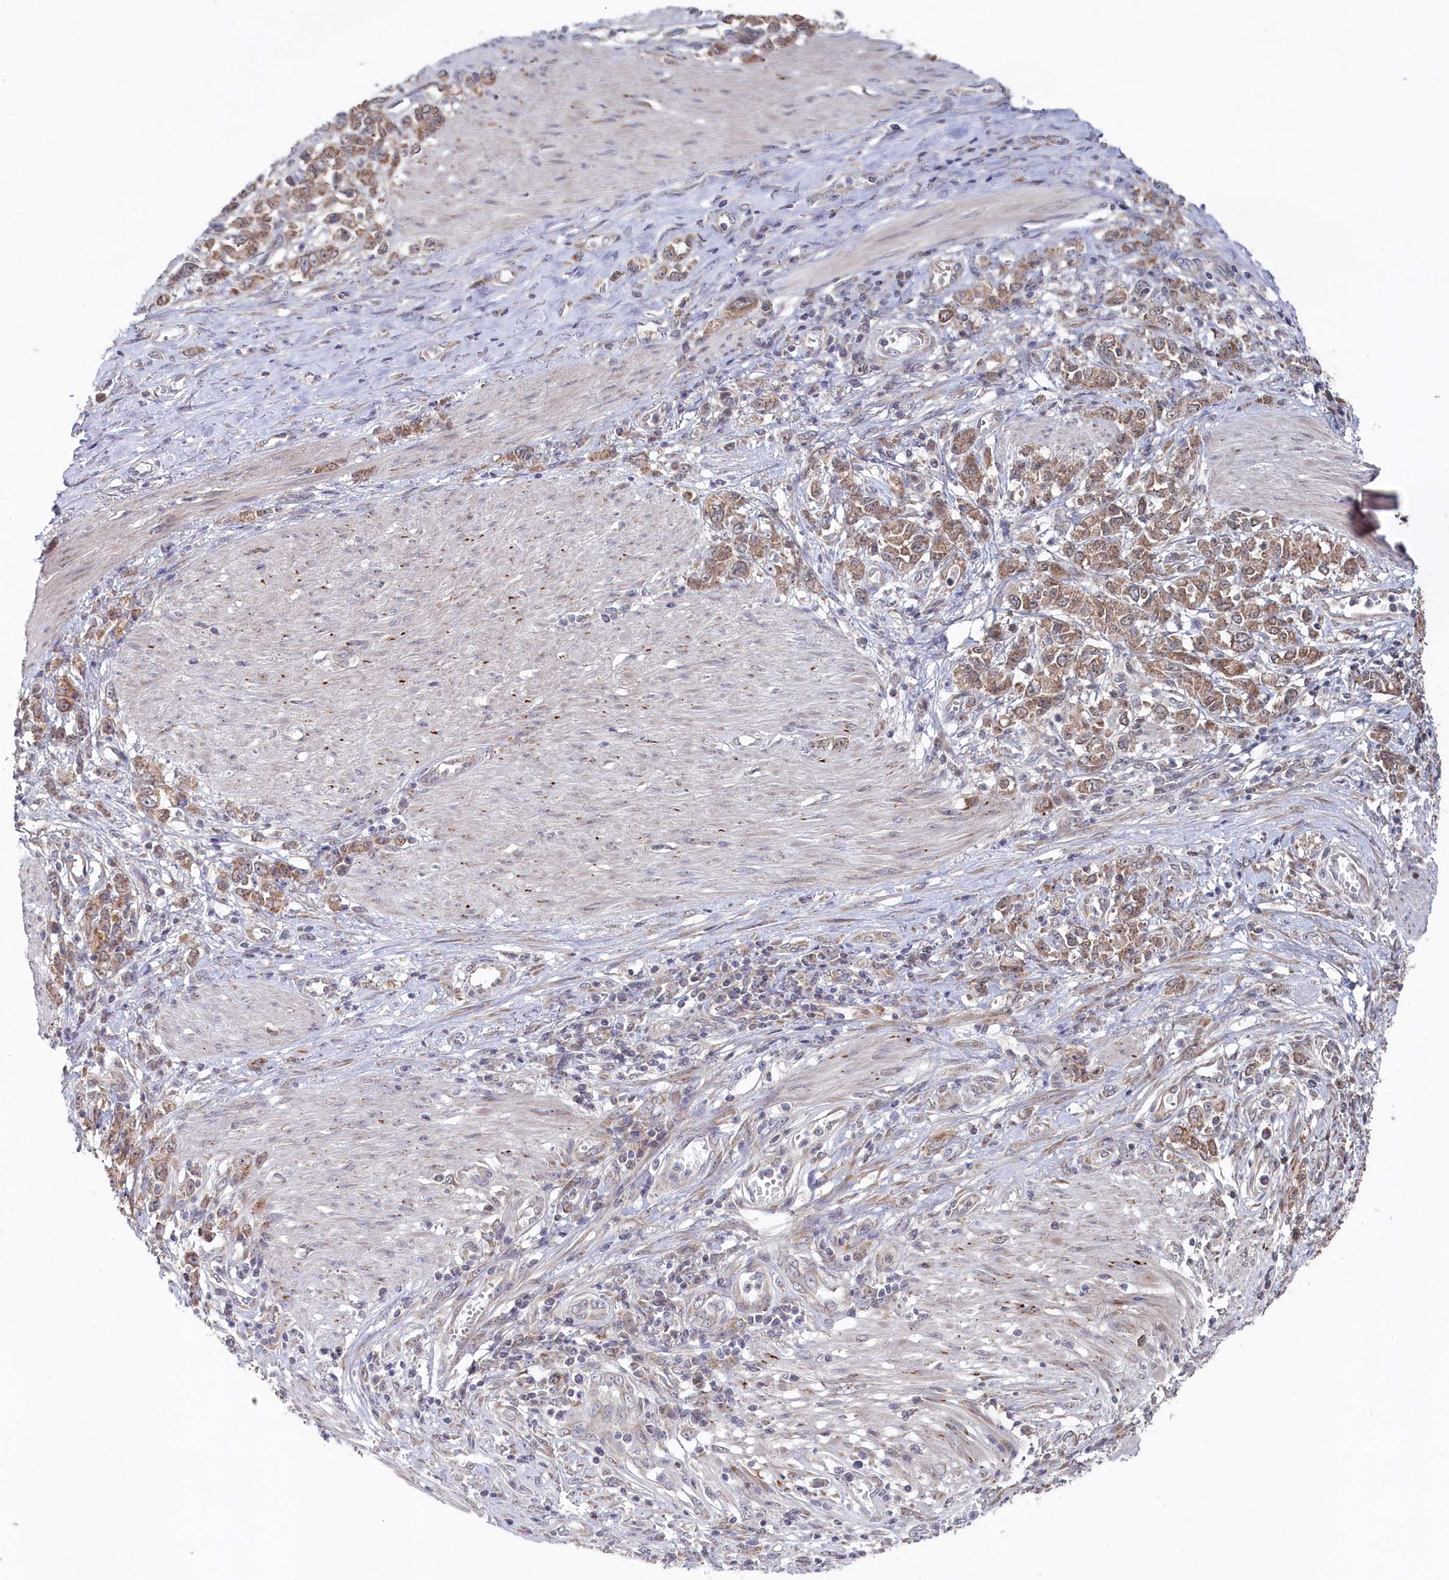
{"staining": {"intensity": "moderate", "quantity": ">75%", "location": "cytoplasmic/membranous"}, "tissue": "stomach cancer", "cell_type": "Tumor cells", "image_type": "cancer", "snomed": [{"axis": "morphology", "description": "Adenocarcinoma, NOS"}, {"axis": "topography", "description": "Stomach"}], "caption": "IHC staining of adenocarcinoma (stomach), which shows medium levels of moderate cytoplasmic/membranous positivity in about >75% of tumor cells indicating moderate cytoplasmic/membranous protein expression. The staining was performed using DAB (3,3'-diaminobenzidine) (brown) for protein detection and nuclei were counterstained in hematoxylin (blue).", "gene": "WAPL", "patient": {"sex": "female", "age": 76}}